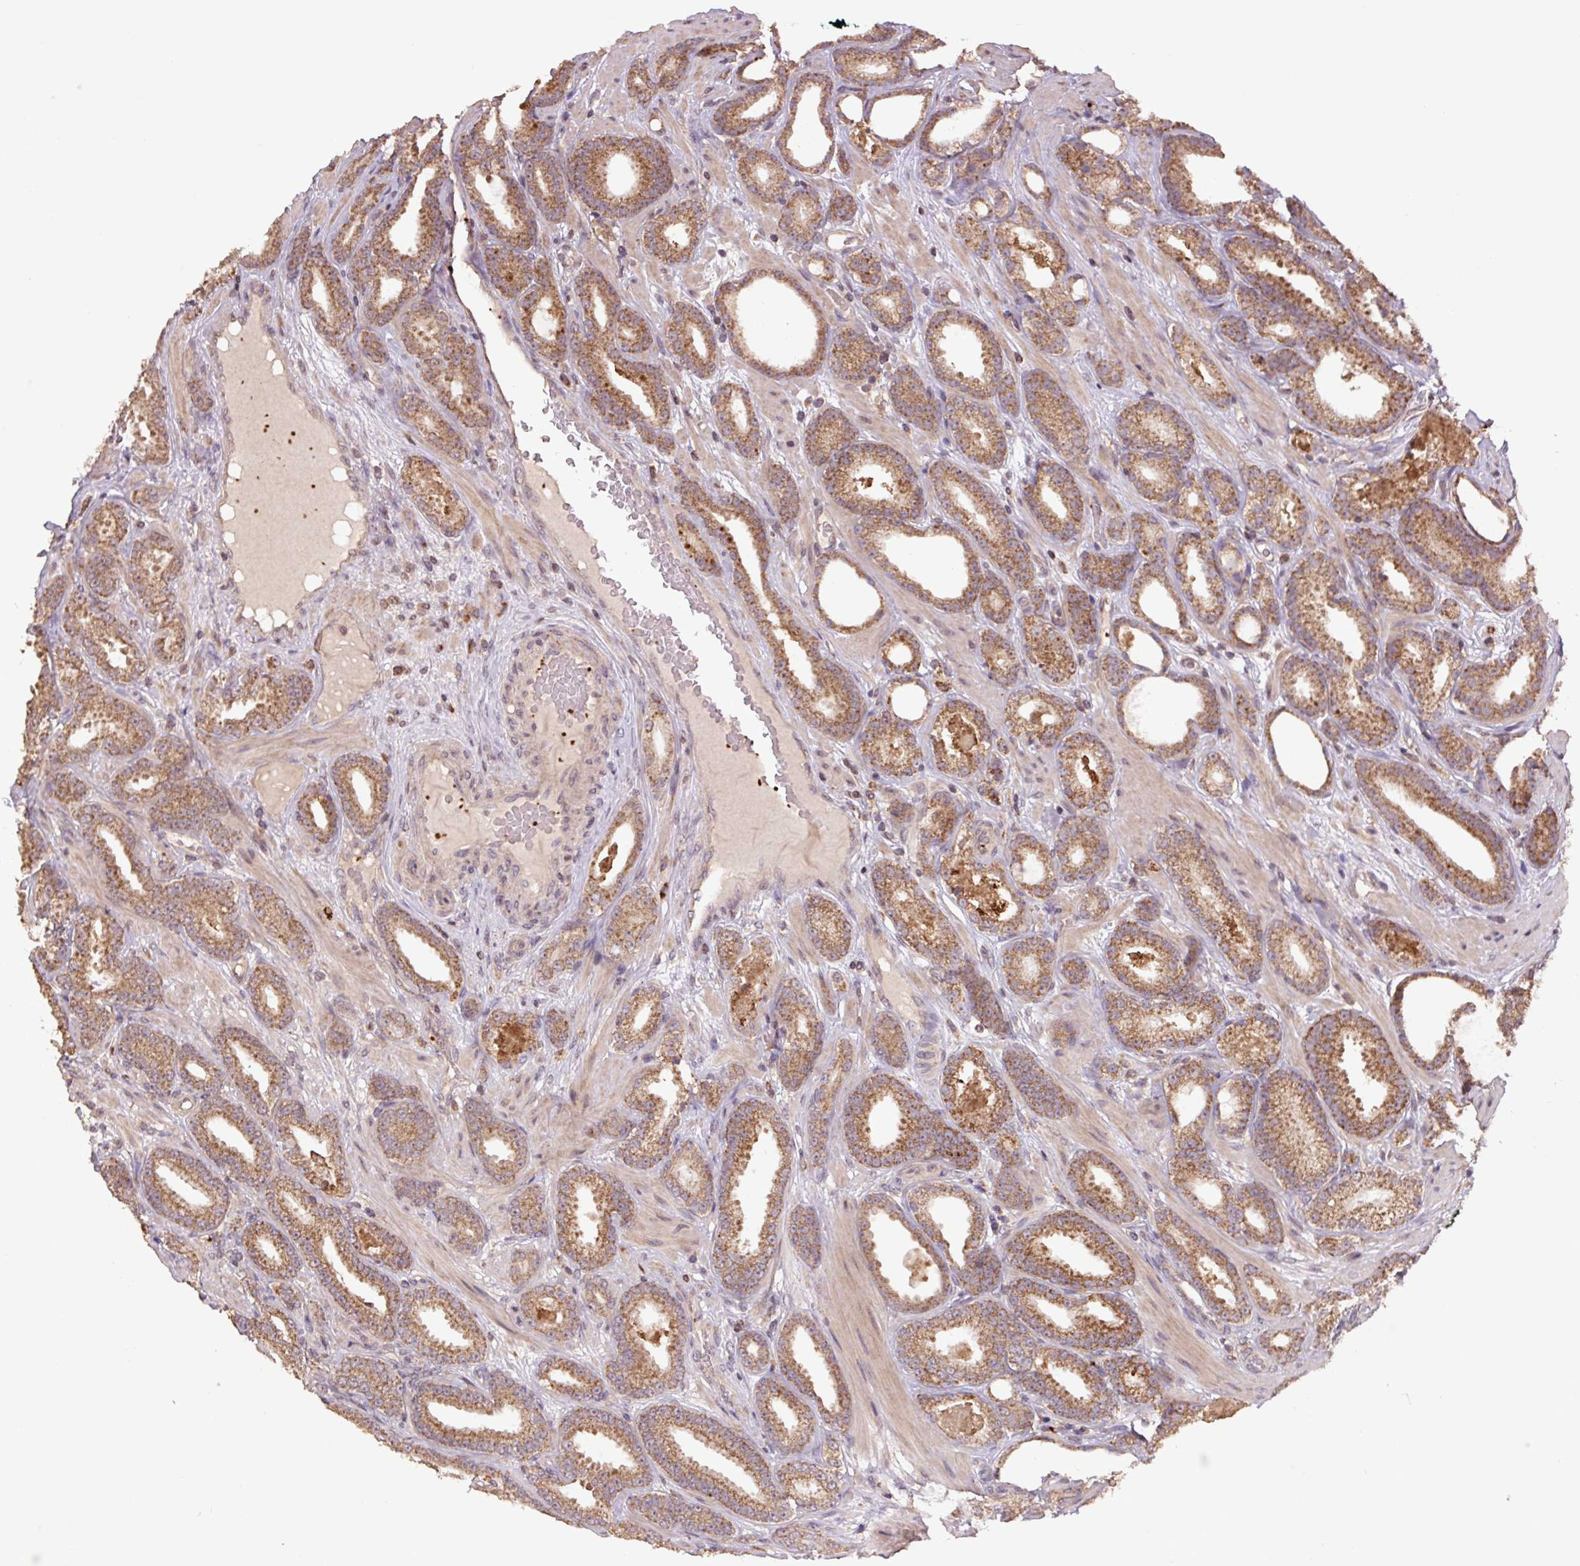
{"staining": {"intensity": "moderate", "quantity": ">75%", "location": "cytoplasmic/membranous"}, "tissue": "prostate cancer", "cell_type": "Tumor cells", "image_type": "cancer", "snomed": [{"axis": "morphology", "description": "Adenocarcinoma, Low grade"}, {"axis": "topography", "description": "Prostate"}], "caption": "Approximately >75% of tumor cells in human prostate cancer (adenocarcinoma (low-grade)) exhibit moderate cytoplasmic/membranous protein positivity as visualized by brown immunohistochemical staining.", "gene": "TMEM160", "patient": {"sex": "male", "age": 61}}